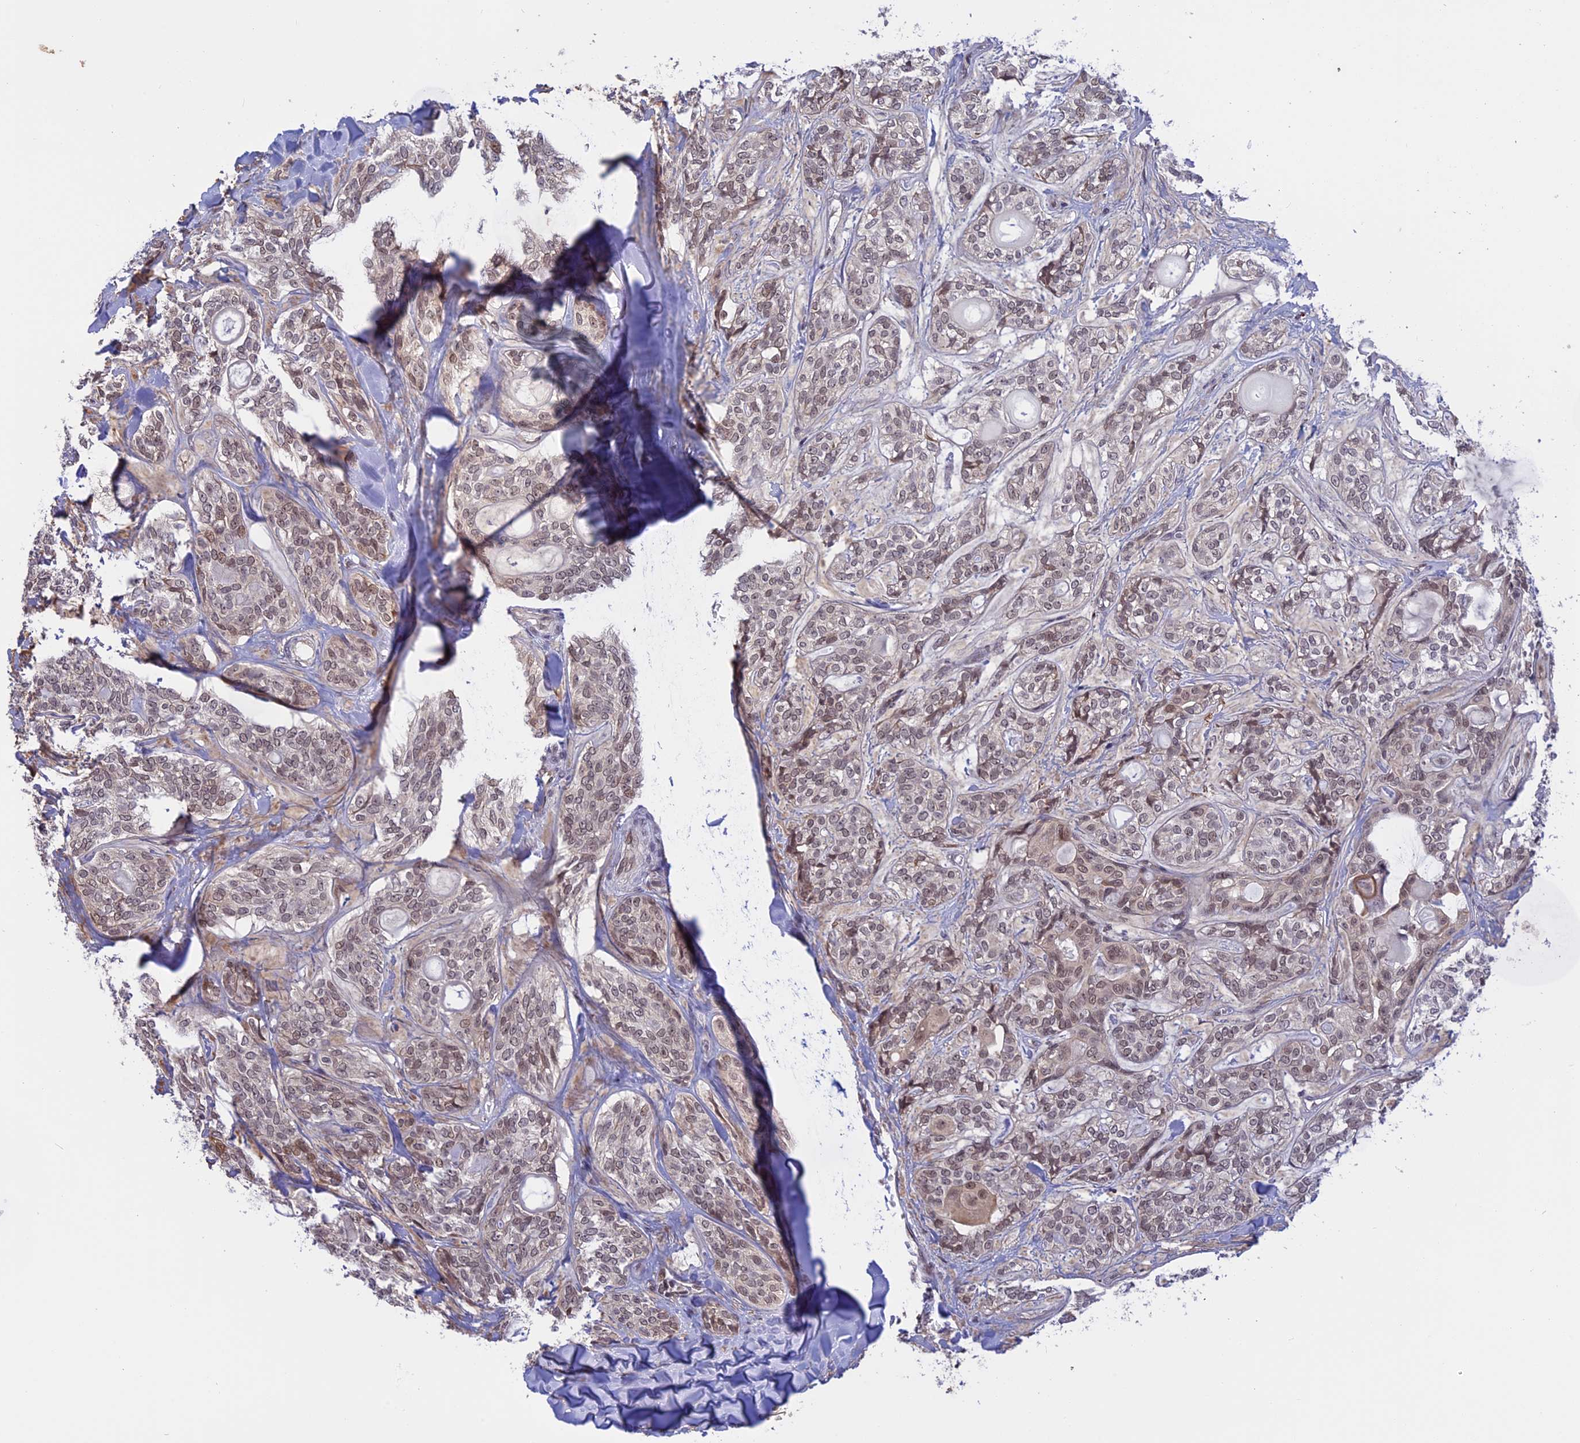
{"staining": {"intensity": "weak", "quantity": "25%-75%", "location": "nuclear"}, "tissue": "head and neck cancer", "cell_type": "Tumor cells", "image_type": "cancer", "snomed": [{"axis": "morphology", "description": "Adenocarcinoma, NOS"}, {"axis": "topography", "description": "Head-Neck"}], "caption": "Human head and neck cancer (adenocarcinoma) stained with a brown dye displays weak nuclear positive expression in approximately 25%-75% of tumor cells.", "gene": "POLR2C", "patient": {"sex": "male", "age": 66}}